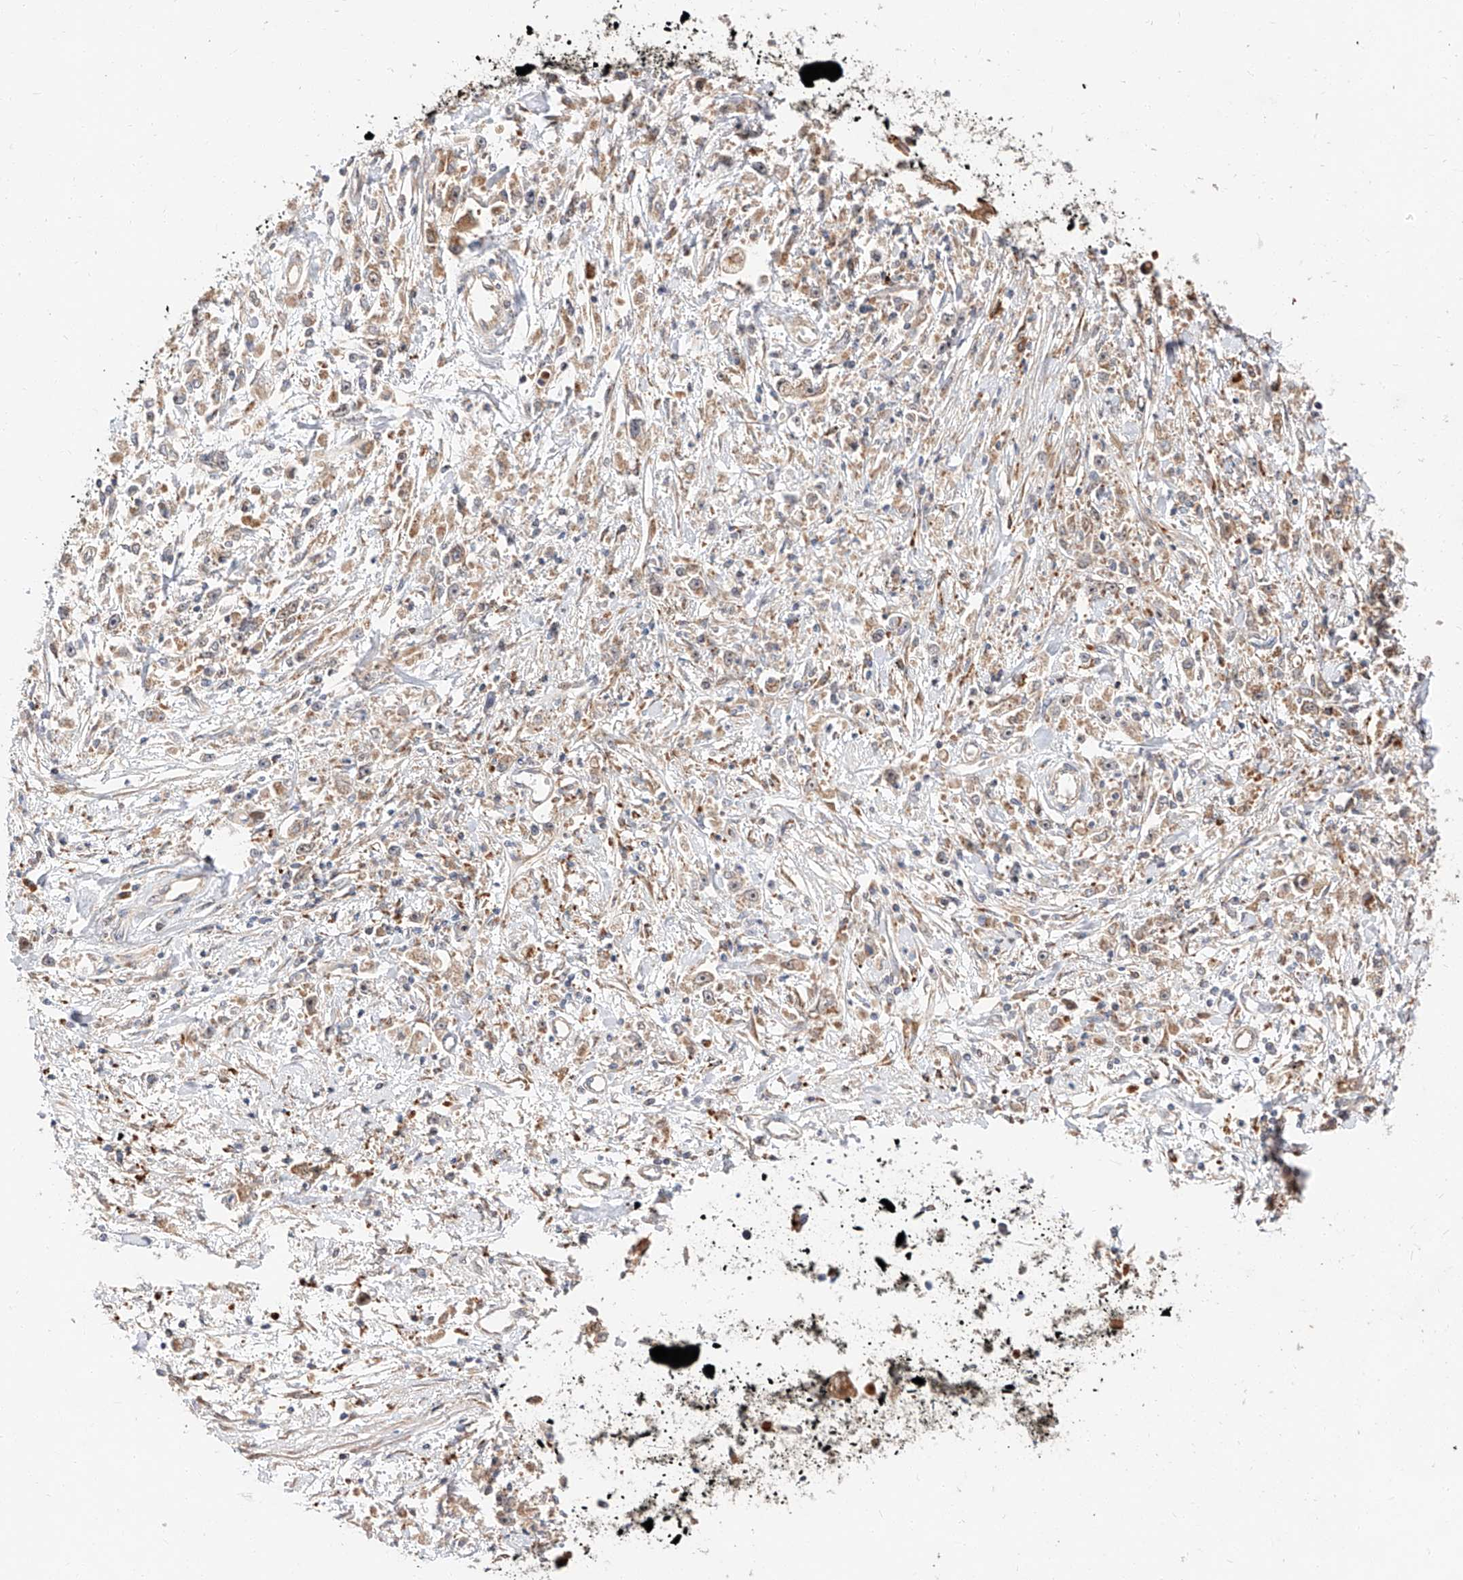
{"staining": {"intensity": "weak", "quantity": "<25%", "location": "cytoplasmic/membranous"}, "tissue": "stomach cancer", "cell_type": "Tumor cells", "image_type": "cancer", "snomed": [{"axis": "morphology", "description": "Adenocarcinoma, NOS"}, {"axis": "topography", "description": "Stomach"}], "caption": "Tumor cells show no significant expression in stomach cancer (adenocarcinoma). The staining was performed using DAB to visualize the protein expression in brown, while the nuclei were stained in blue with hematoxylin (Magnification: 20x).", "gene": "DIRAS3", "patient": {"sex": "female", "age": 59}}